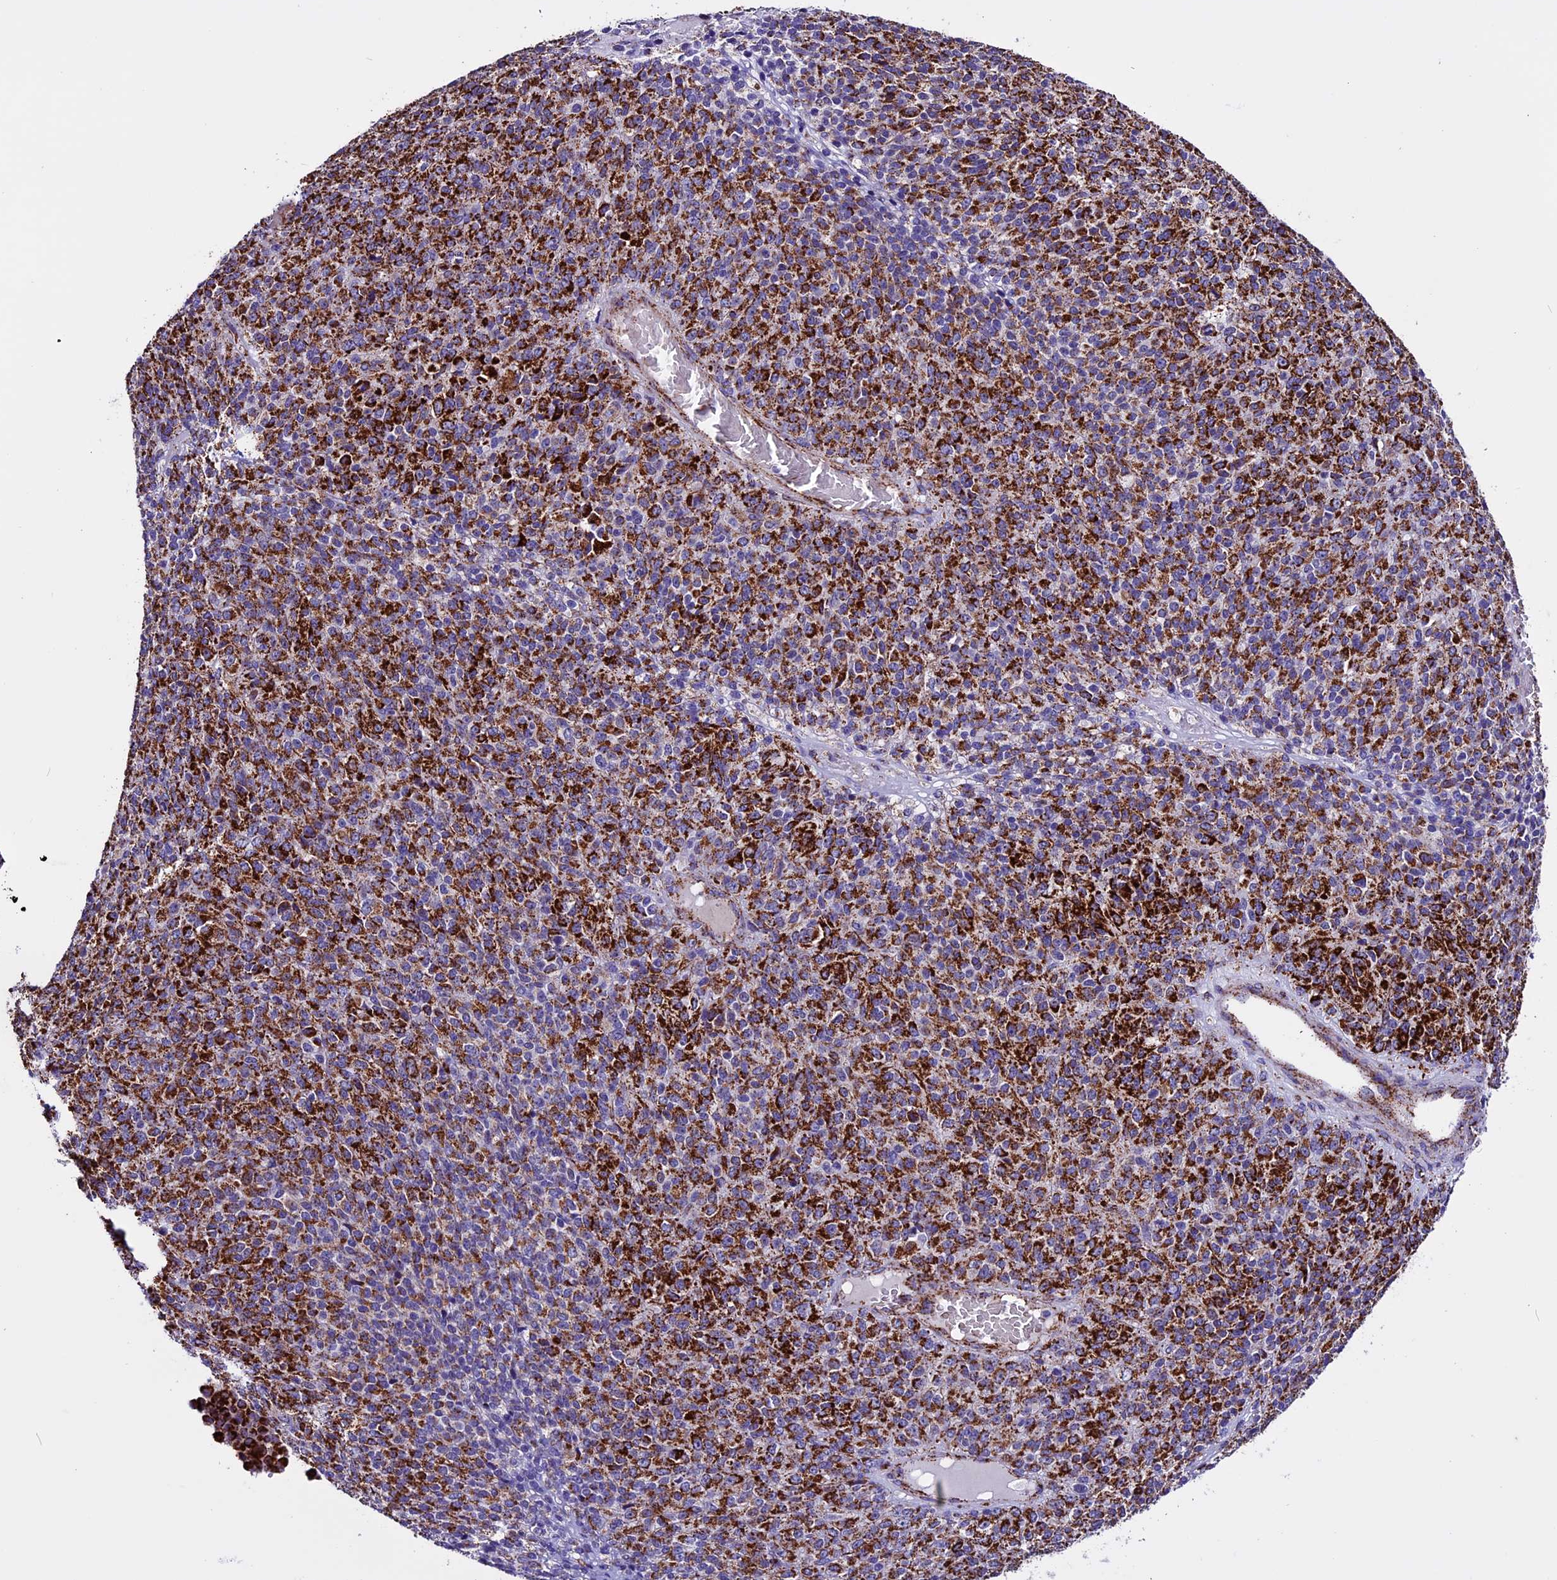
{"staining": {"intensity": "strong", "quantity": ">75%", "location": "cytoplasmic/membranous"}, "tissue": "melanoma", "cell_type": "Tumor cells", "image_type": "cancer", "snomed": [{"axis": "morphology", "description": "Malignant melanoma, Metastatic site"}, {"axis": "topography", "description": "Brain"}], "caption": "Protein staining demonstrates strong cytoplasmic/membranous positivity in approximately >75% of tumor cells in melanoma.", "gene": "CX3CL1", "patient": {"sex": "female", "age": 56}}